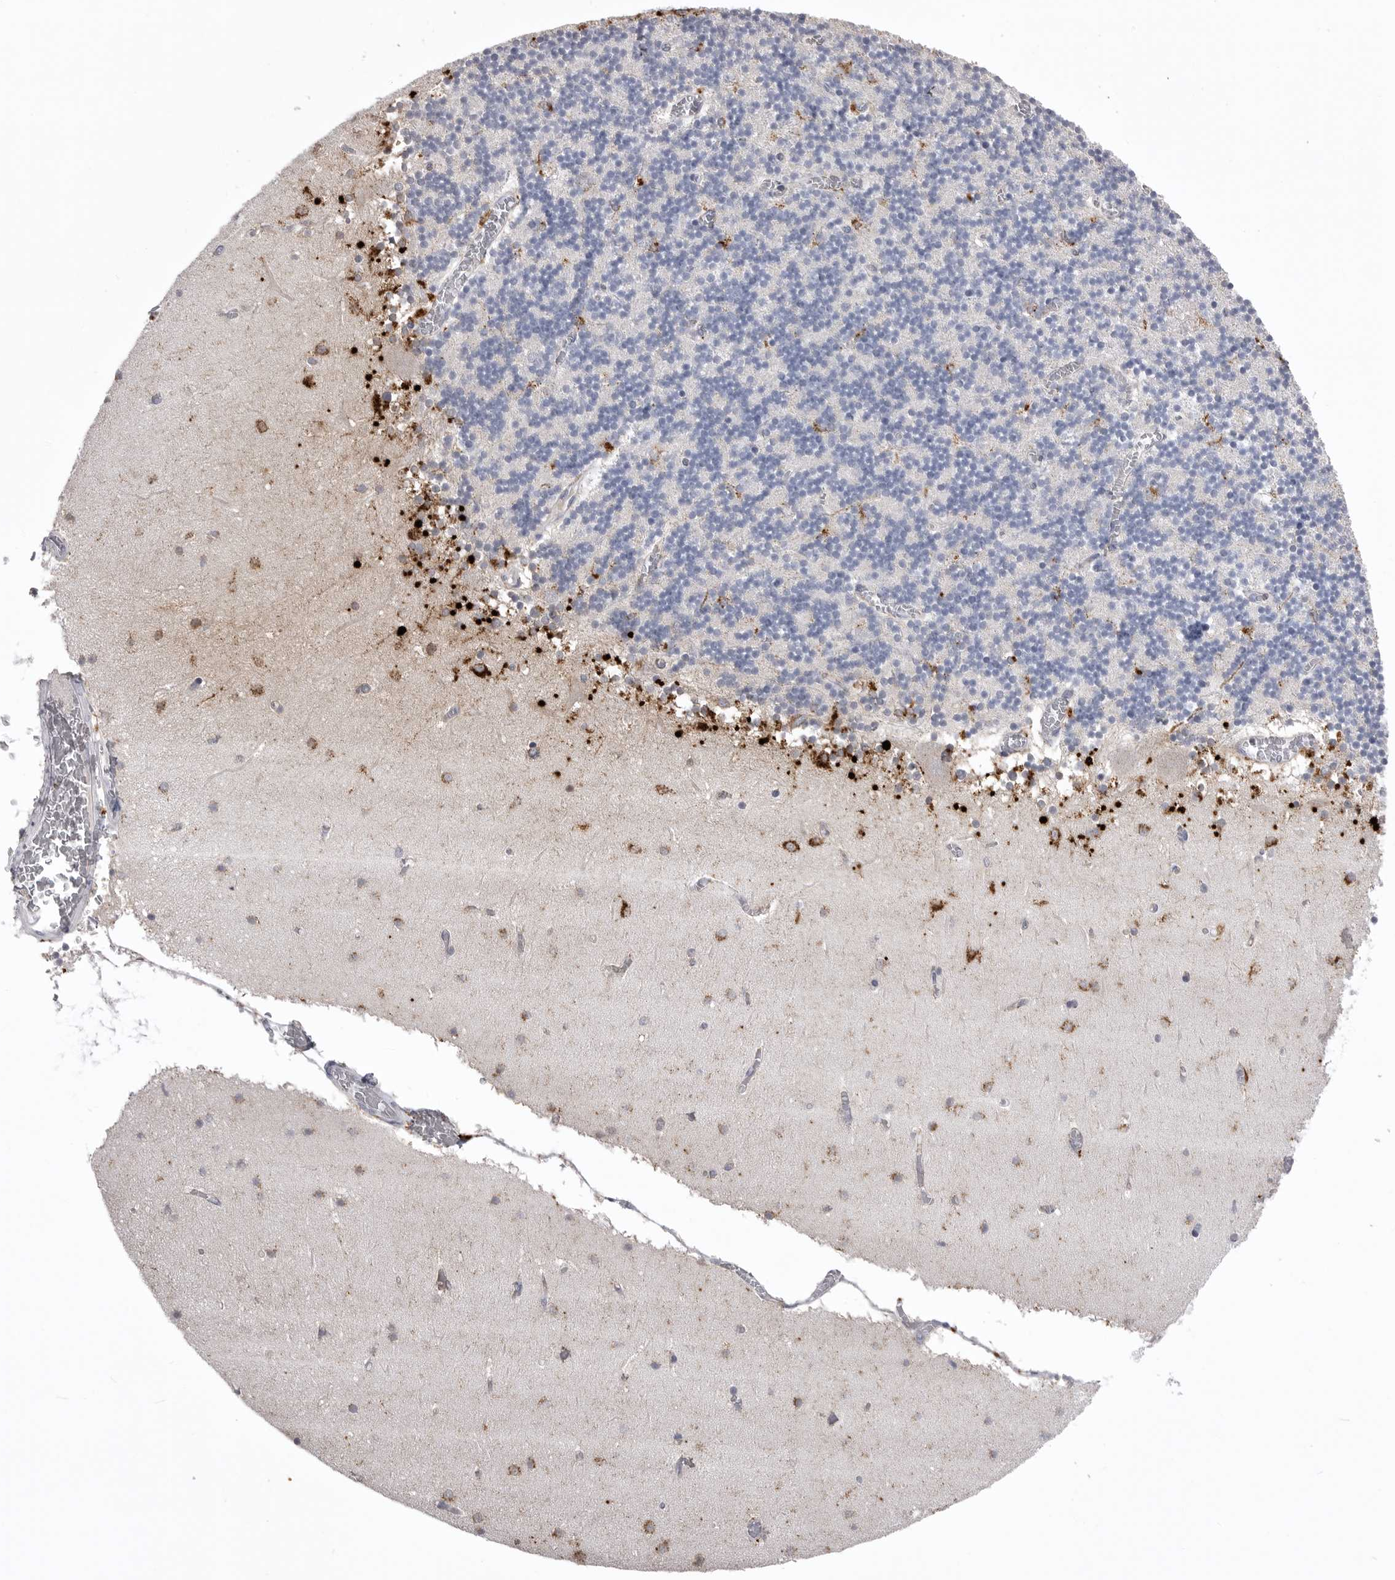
{"staining": {"intensity": "strong", "quantity": "<25%", "location": "cytoplasmic/membranous"}, "tissue": "cerebellum", "cell_type": "Cells in granular layer", "image_type": "normal", "snomed": [{"axis": "morphology", "description": "Normal tissue, NOS"}, {"axis": "topography", "description": "Cerebellum"}], "caption": "Human cerebellum stained with a brown dye shows strong cytoplasmic/membranous positive positivity in approximately <25% of cells in granular layer.", "gene": "PSPN", "patient": {"sex": "female", "age": 28}}